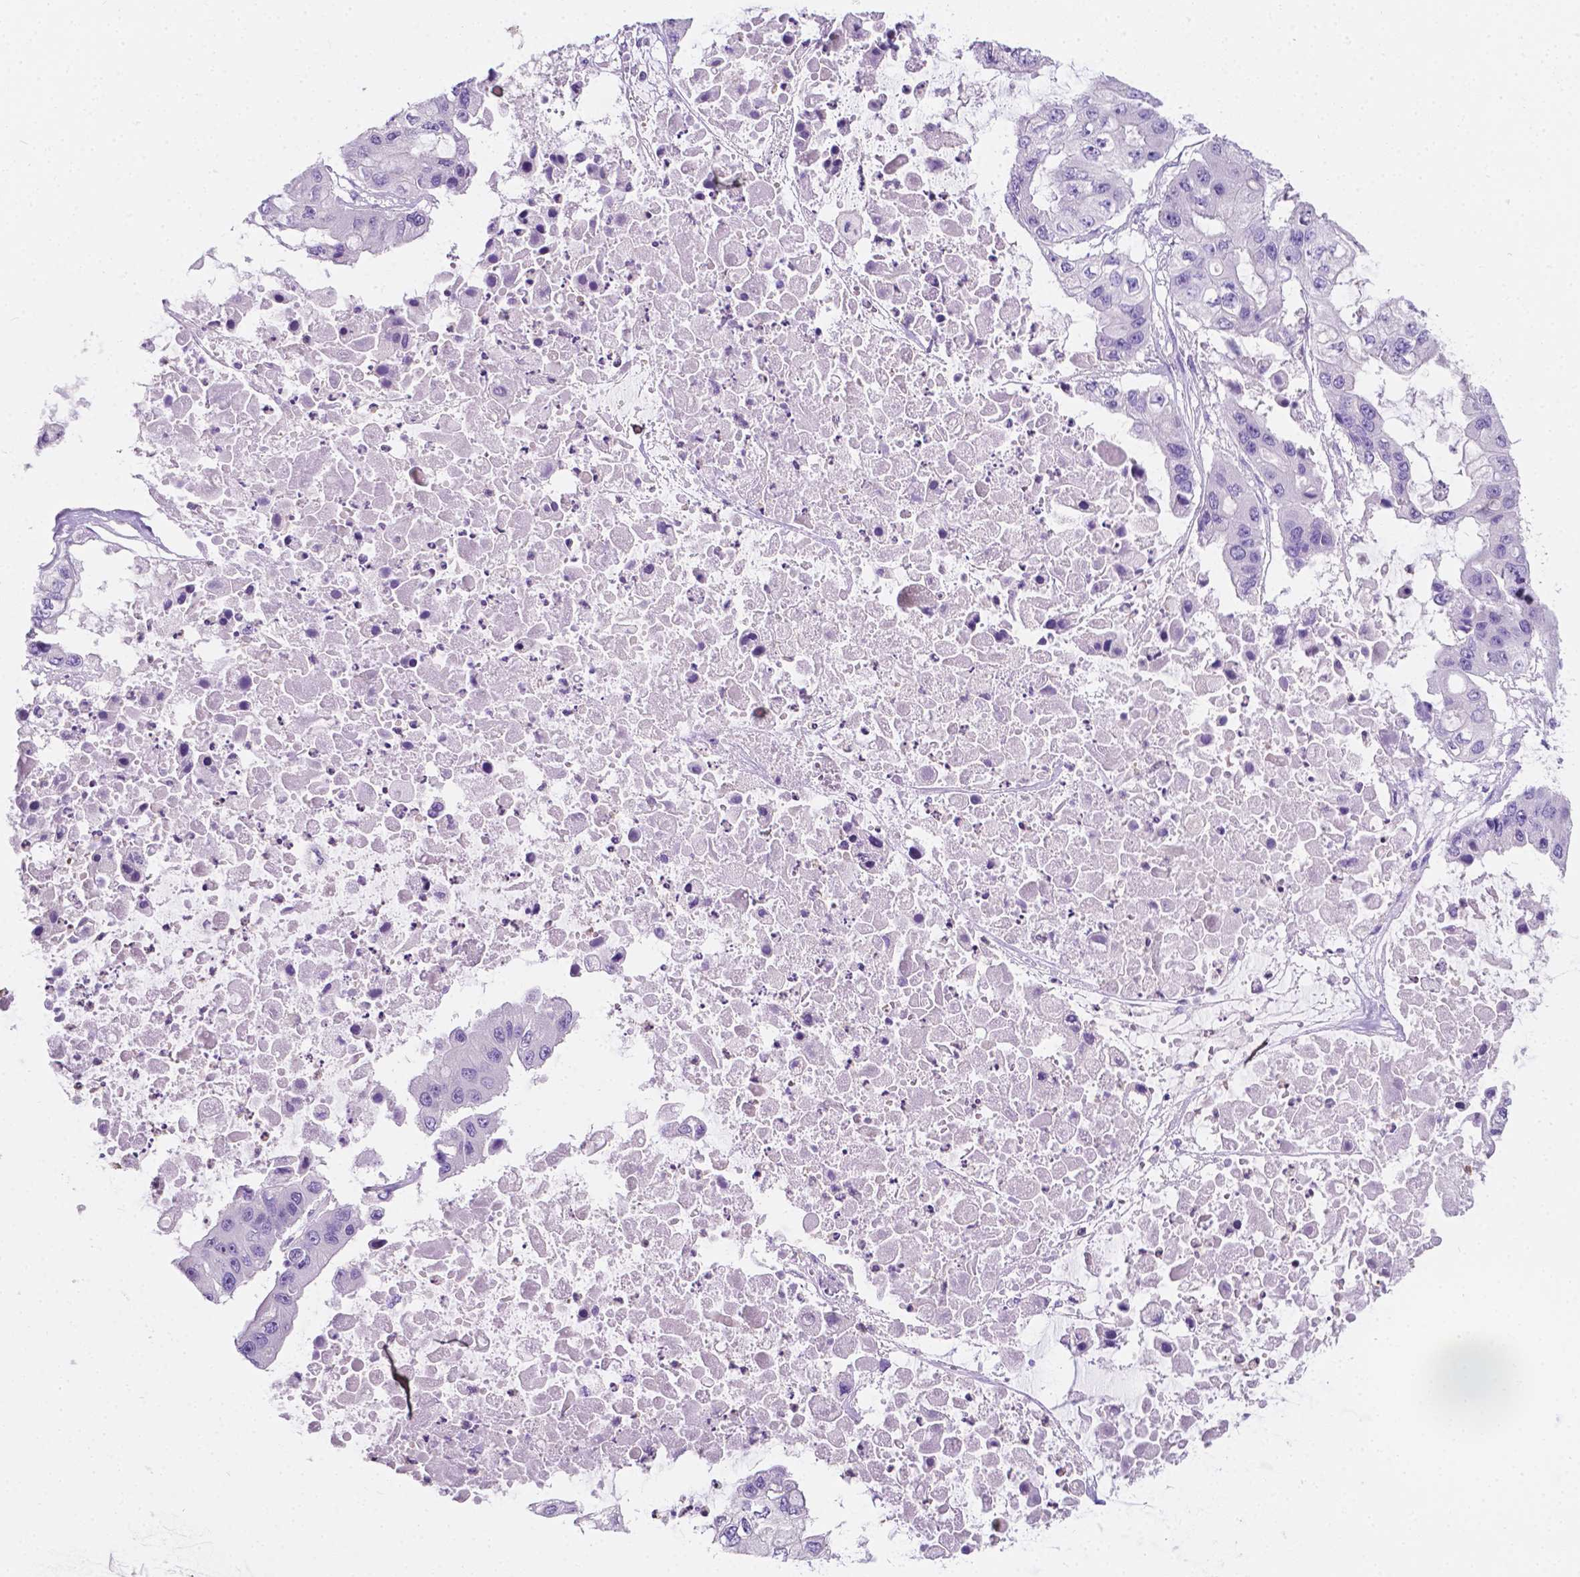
{"staining": {"intensity": "negative", "quantity": "none", "location": "none"}, "tissue": "ovarian cancer", "cell_type": "Tumor cells", "image_type": "cancer", "snomed": [{"axis": "morphology", "description": "Cystadenocarcinoma, serous, NOS"}, {"axis": "topography", "description": "Ovary"}], "caption": "The histopathology image shows no staining of tumor cells in ovarian serous cystadenocarcinoma. Brightfield microscopy of IHC stained with DAB (brown) and hematoxylin (blue), captured at high magnification.", "gene": "GNAO1", "patient": {"sex": "female", "age": 56}}